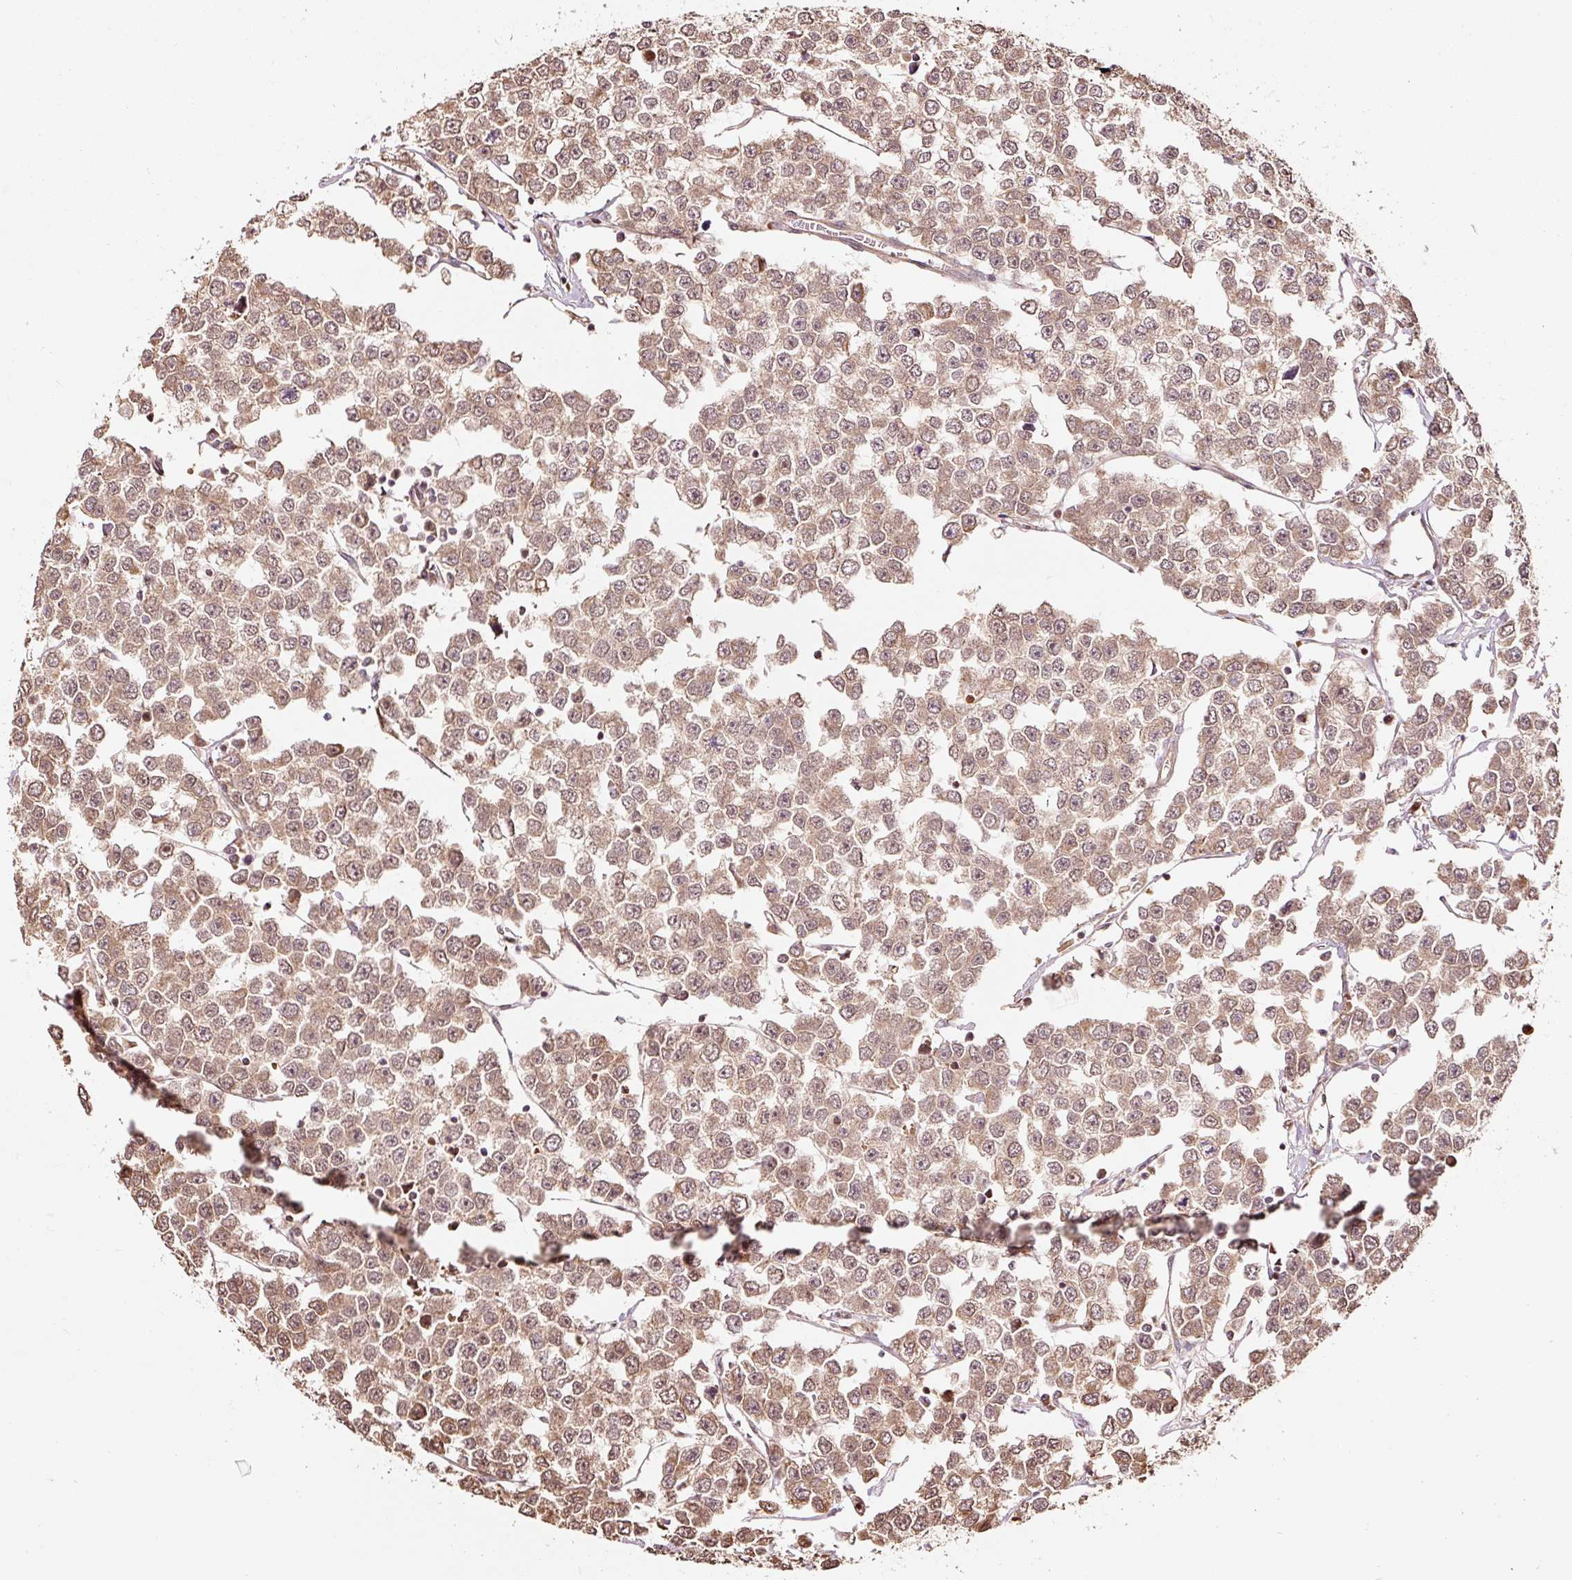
{"staining": {"intensity": "moderate", "quantity": ">75%", "location": "cytoplasmic/membranous"}, "tissue": "testis cancer", "cell_type": "Tumor cells", "image_type": "cancer", "snomed": [{"axis": "morphology", "description": "Seminoma, NOS"}, {"axis": "morphology", "description": "Carcinoma, Embryonal, NOS"}, {"axis": "topography", "description": "Testis"}], "caption": "DAB (3,3'-diaminobenzidine) immunohistochemical staining of testis embryonal carcinoma exhibits moderate cytoplasmic/membranous protein staining in about >75% of tumor cells.", "gene": "ETF1", "patient": {"sex": "male", "age": 52}}